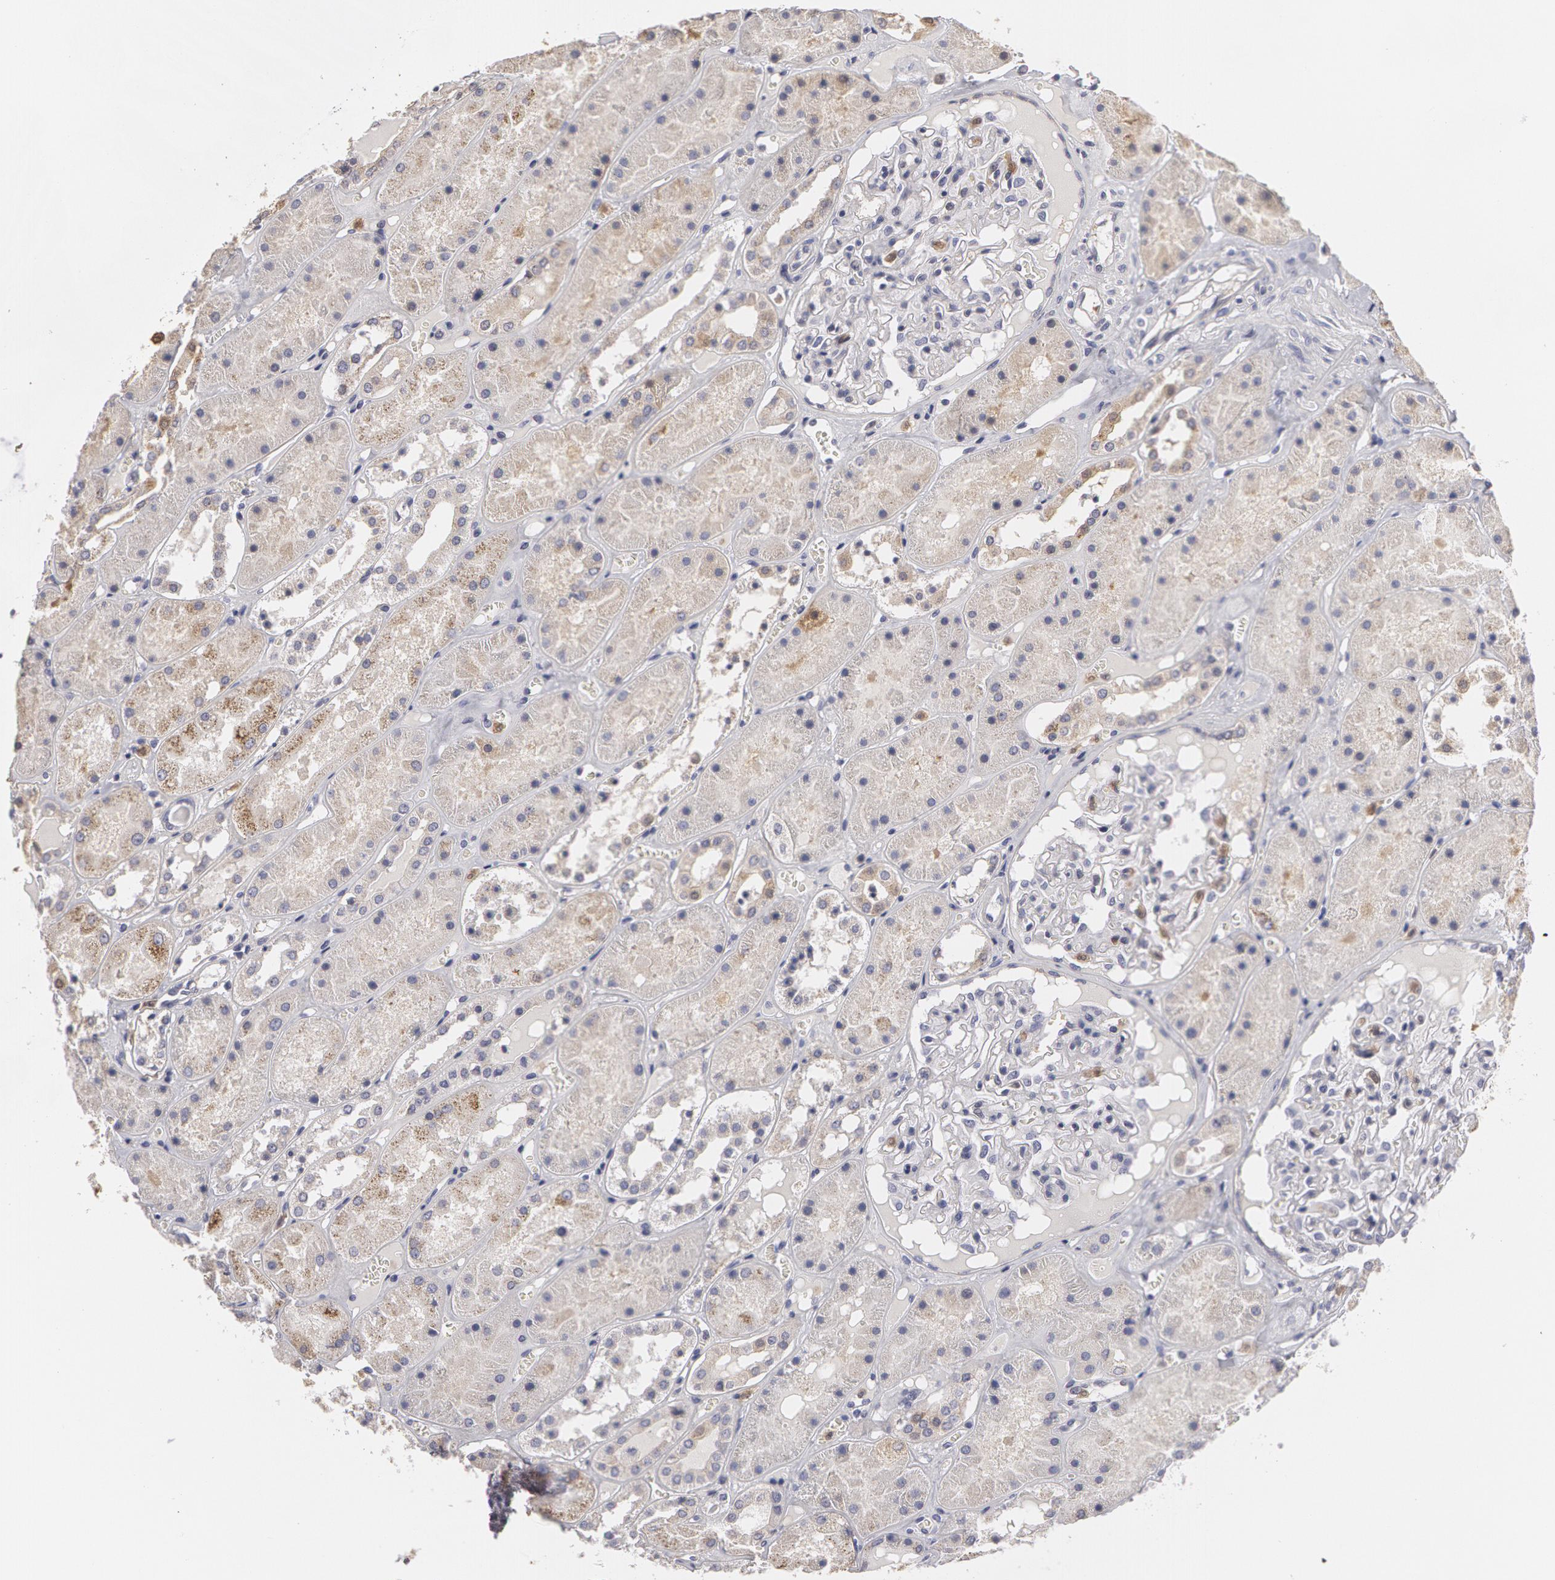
{"staining": {"intensity": "negative", "quantity": "none", "location": "none"}, "tissue": "kidney", "cell_type": "Cells in glomeruli", "image_type": "normal", "snomed": [{"axis": "morphology", "description": "Normal tissue, NOS"}, {"axis": "topography", "description": "Kidney"}], "caption": "A high-resolution photomicrograph shows IHC staining of benign kidney, which shows no significant expression in cells in glomeruli.", "gene": "CAT", "patient": {"sex": "male", "age": 36}}